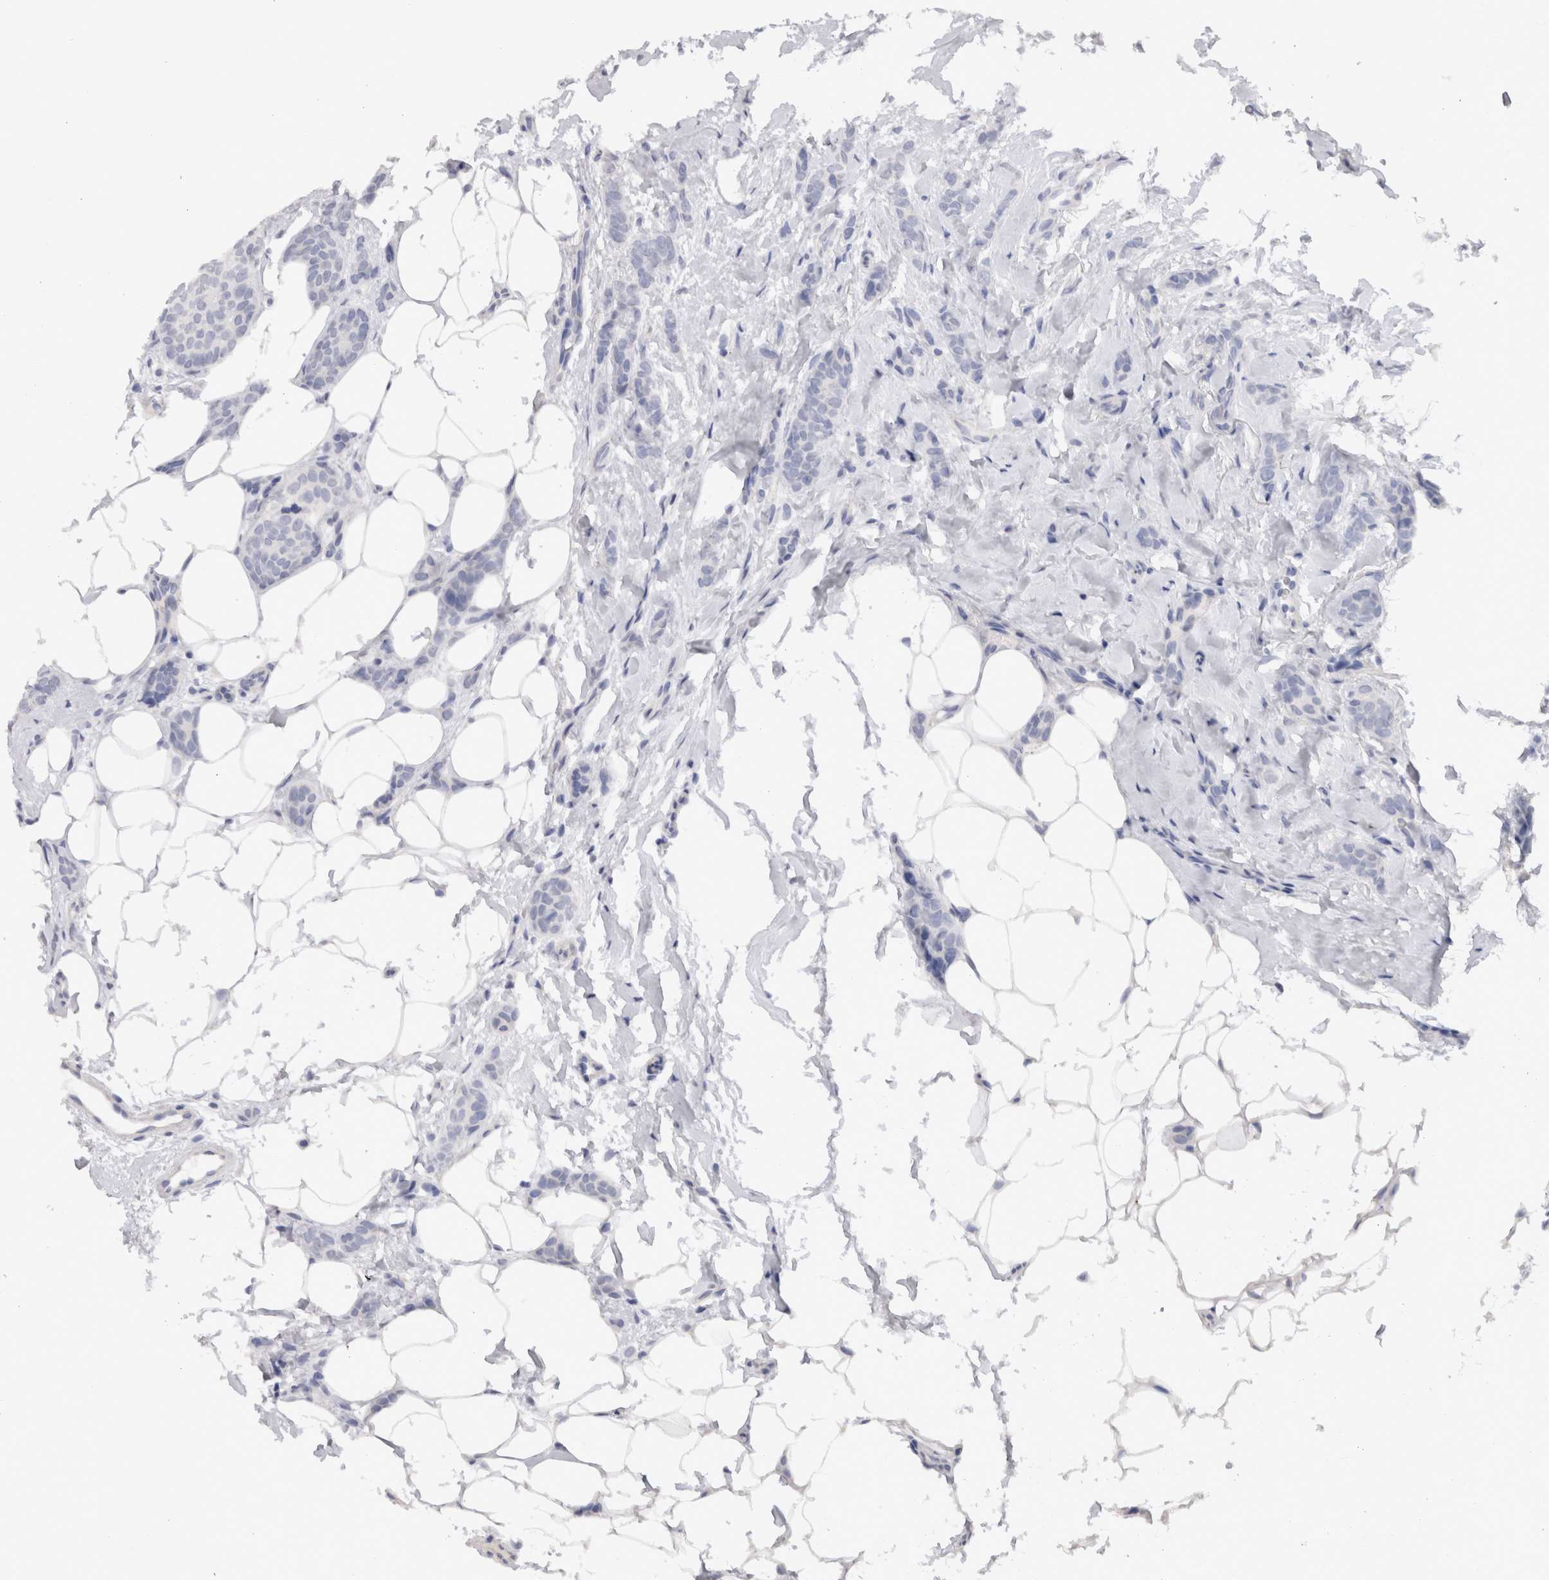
{"staining": {"intensity": "negative", "quantity": "none", "location": "none"}, "tissue": "breast cancer", "cell_type": "Tumor cells", "image_type": "cancer", "snomed": [{"axis": "morphology", "description": "Lobular carcinoma"}, {"axis": "topography", "description": "Skin"}, {"axis": "topography", "description": "Breast"}], "caption": "Immunohistochemical staining of human lobular carcinoma (breast) exhibits no significant positivity in tumor cells.", "gene": "CDH6", "patient": {"sex": "female", "age": 46}}